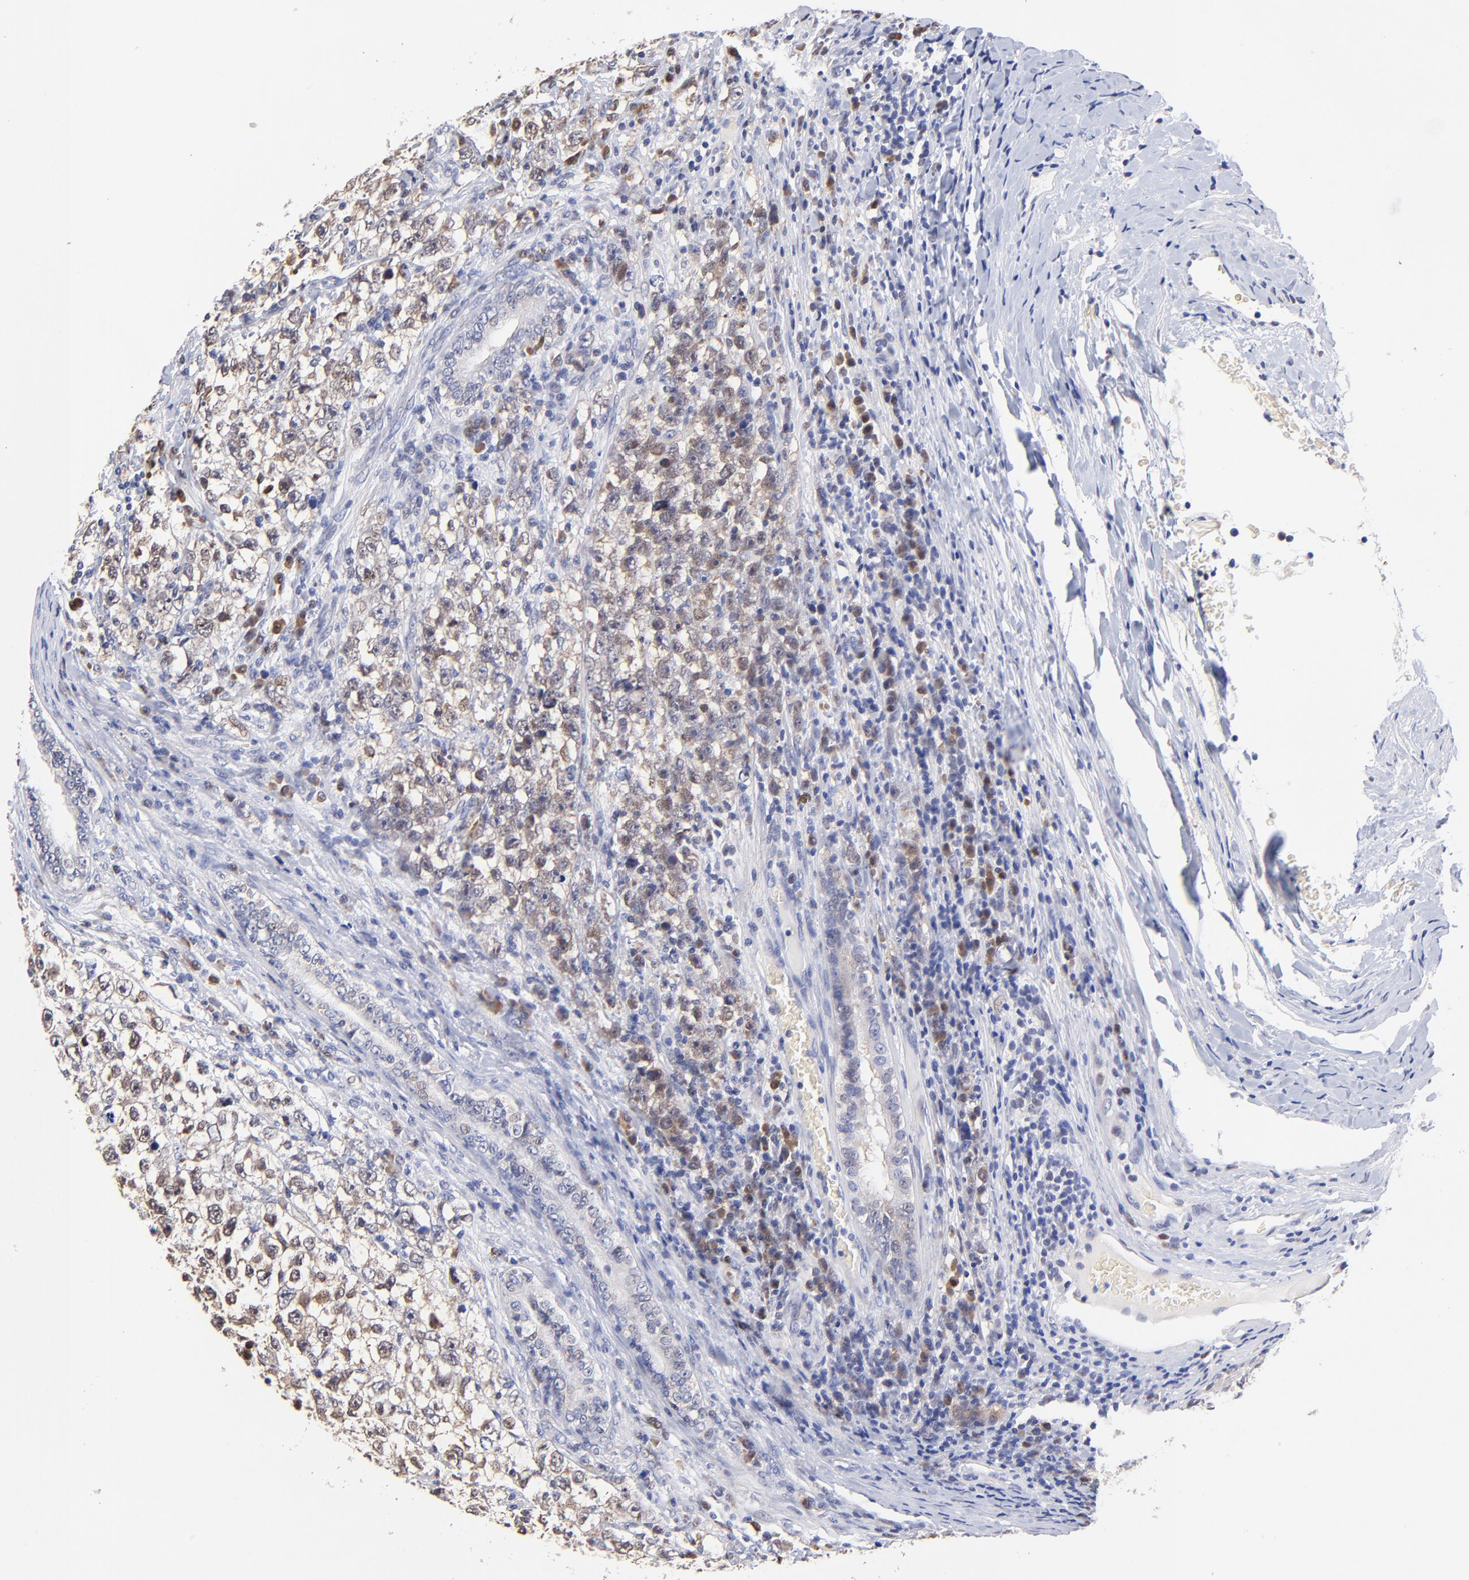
{"staining": {"intensity": "moderate", "quantity": ">75%", "location": "cytoplasmic/membranous,nuclear"}, "tissue": "testis cancer", "cell_type": "Tumor cells", "image_type": "cancer", "snomed": [{"axis": "morphology", "description": "Seminoma, NOS"}, {"axis": "morphology", "description": "Carcinoma, Embryonal, NOS"}, {"axis": "topography", "description": "Testis"}], "caption": "An image of human testis cancer stained for a protein displays moderate cytoplasmic/membranous and nuclear brown staining in tumor cells.", "gene": "ZNF155", "patient": {"sex": "male", "age": 30}}